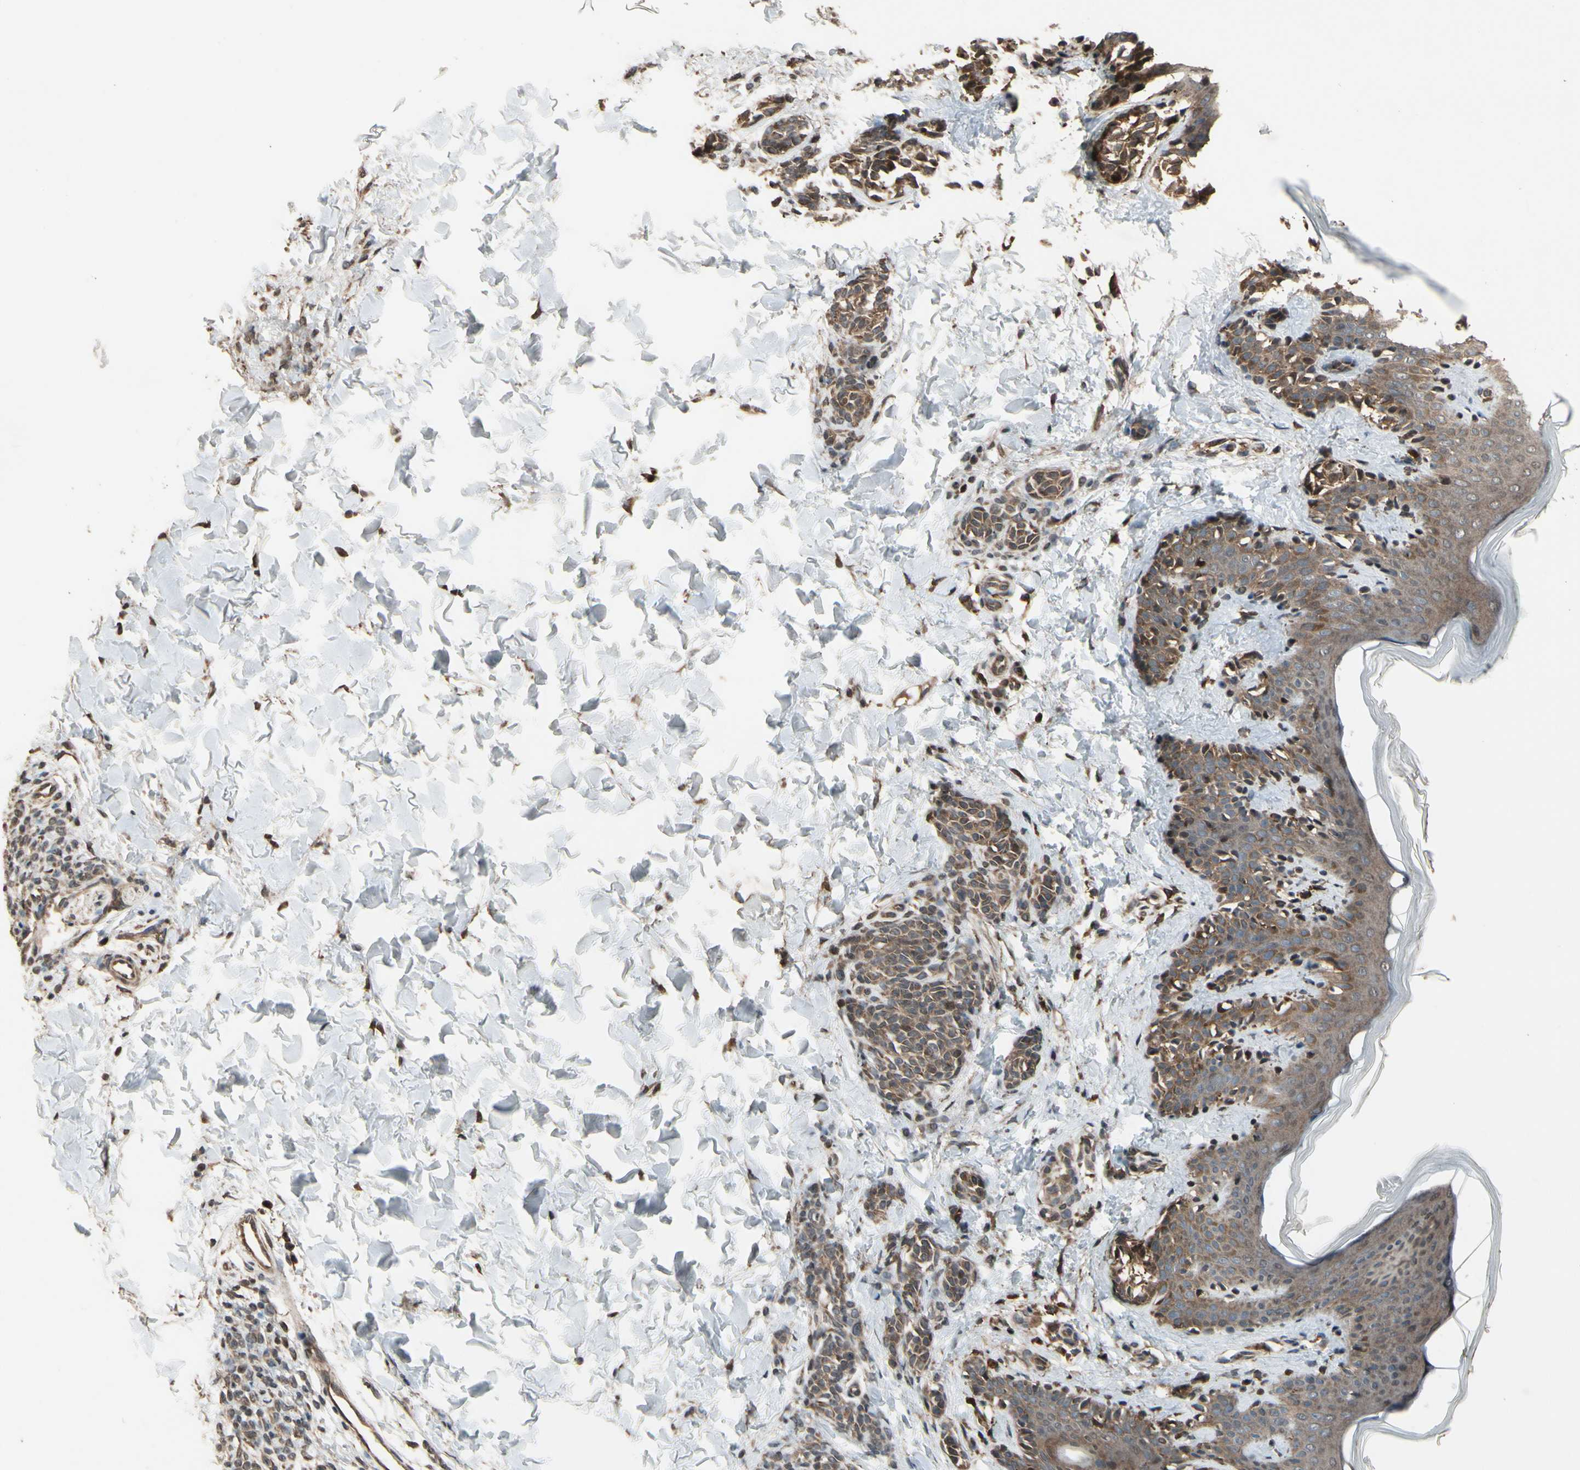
{"staining": {"intensity": "moderate", "quantity": ">75%", "location": "cytoplasmic/membranous"}, "tissue": "skin", "cell_type": "Fibroblasts", "image_type": "normal", "snomed": [{"axis": "morphology", "description": "Normal tissue, NOS"}, {"axis": "topography", "description": "Skin"}], "caption": "This is an image of immunohistochemistry staining of unremarkable skin, which shows moderate staining in the cytoplasmic/membranous of fibroblasts.", "gene": "CSF1R", "patient": {"sex": "male", "age": 16}}